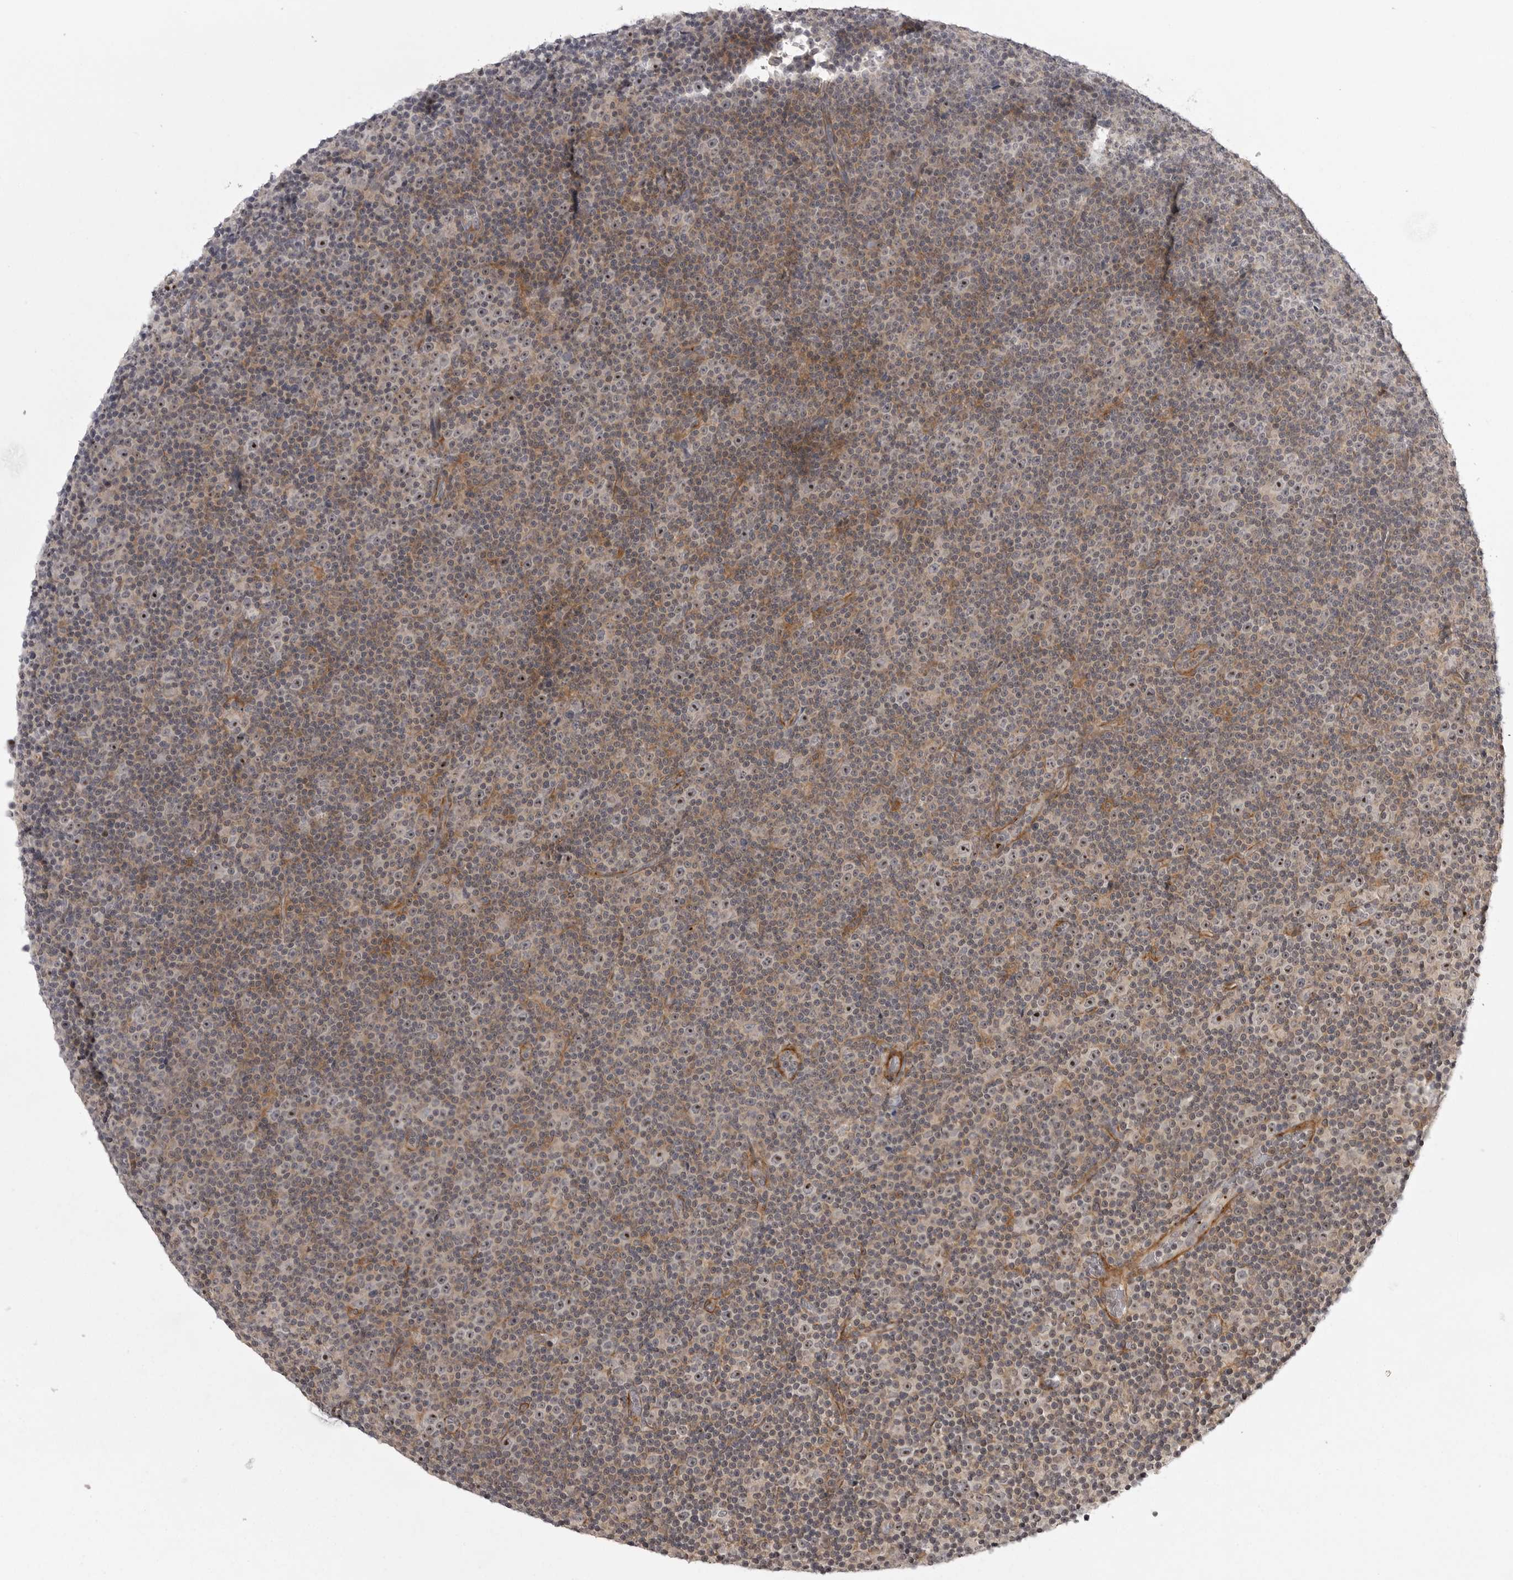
{"staining": {"intensity": "moderate", "quantity": "25%-75%", "location": "nuclear"}, "tissue": "lymphoma", "cell_type": "Tumor cells", "image_type": "cancer", "snomed": [{"axis": "morphology", "description": "Malignant lymphoma, non-Hodgkin's type, Low grade"}, {"axis": "topography", "description": "Lymph node"}], "caption": "A brown stain shows moderate nuclear staining of a protein in human lymphoma tumor cells. (Stains: DAB (3,3'-diaminobenzidine) in brown, nuclei in blue, Microscopy: brightfield microscopy at high magnification).", "gene": "TUT4", "patient": {"sex": "female", "age": 67}}